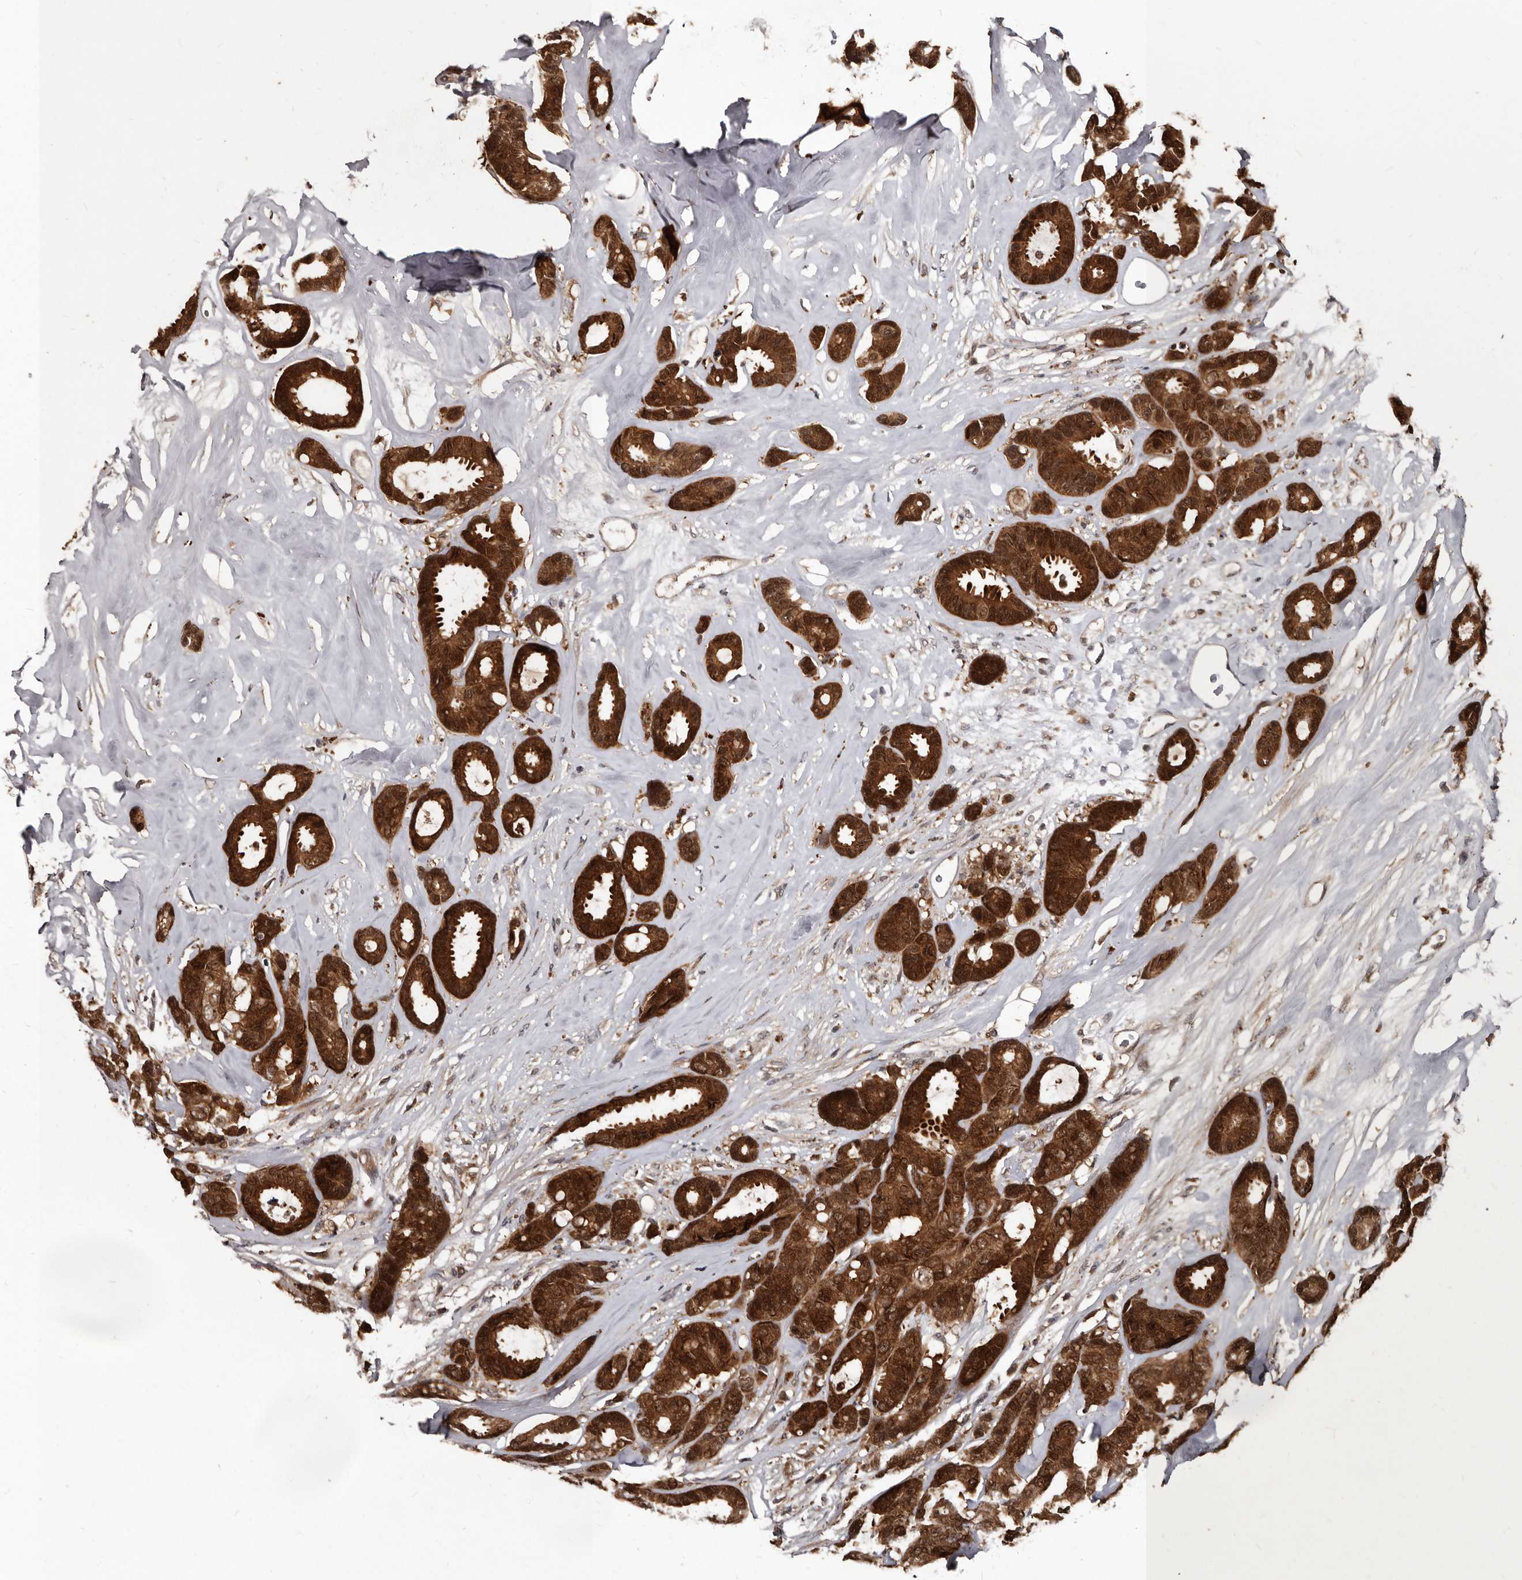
{"staining": {"intensity": "strong", "quantity": ">75%", "location": "cytoplasmic/membranous,nuclear"}, "tissue": "breast cancer", "cell_type": "Tumor cells", "image_type": "cancer", "snomed": [{"axis": "morphology", "description": "Duct carcinoma"}, {"axis": "topography", "description": "Breast"}], "caption": "Breast invasive ductal carcinoma stained for a protein reveals strong cytoplasmic/membranous and nuclear positivity in tumor cells.", "gene": "PMVK", "patient": {"sex": "female", "age": 87}}